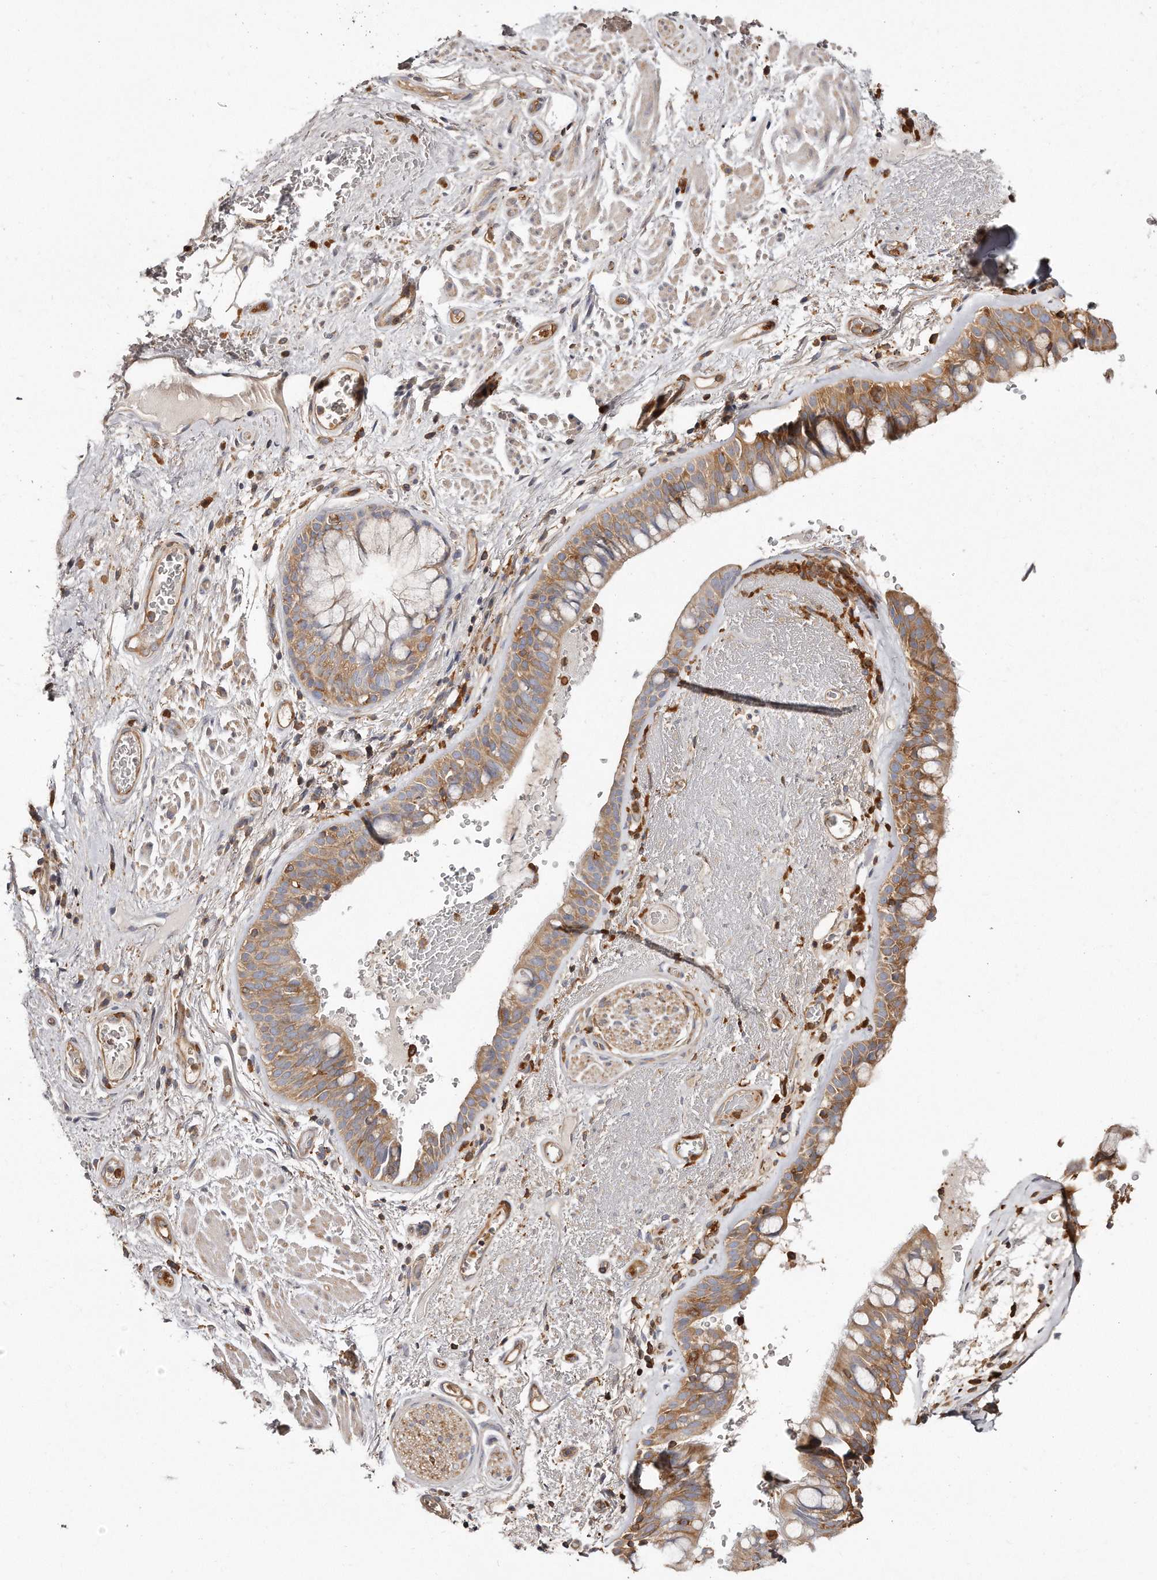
{"staining": {"intensity": "moderate", "quantity": ">75%", "location": "cytoplasmic/membranous"}, "tissue": "bronchus", "cell_type": "Respiratory epithelial cells", "image_type": "normal", "snomed": [{"axis": "morphology", "description": "Normal tissue, NOS"}, {"axis": "morphology", "description": "Squamous cell carcinoma, NOS"}, {"axis": "topography", "description": "Lymph node"}, {"axis": "topography", "description": "Bronchus"}, {"axis": "topography", "description": "Lung"}], "caption": "IHC image of benign bronchus: bronchus stained using immunohistochemistry demonstrates medium levels of moderate protein expression localized specifically in the cytoplasmic/membranous of respiratory epithelial cells, appearing as a cytoplasmic/membranous brown color.", "gene": "CAP1", "patient": {"sex": "male", "age": 66}}